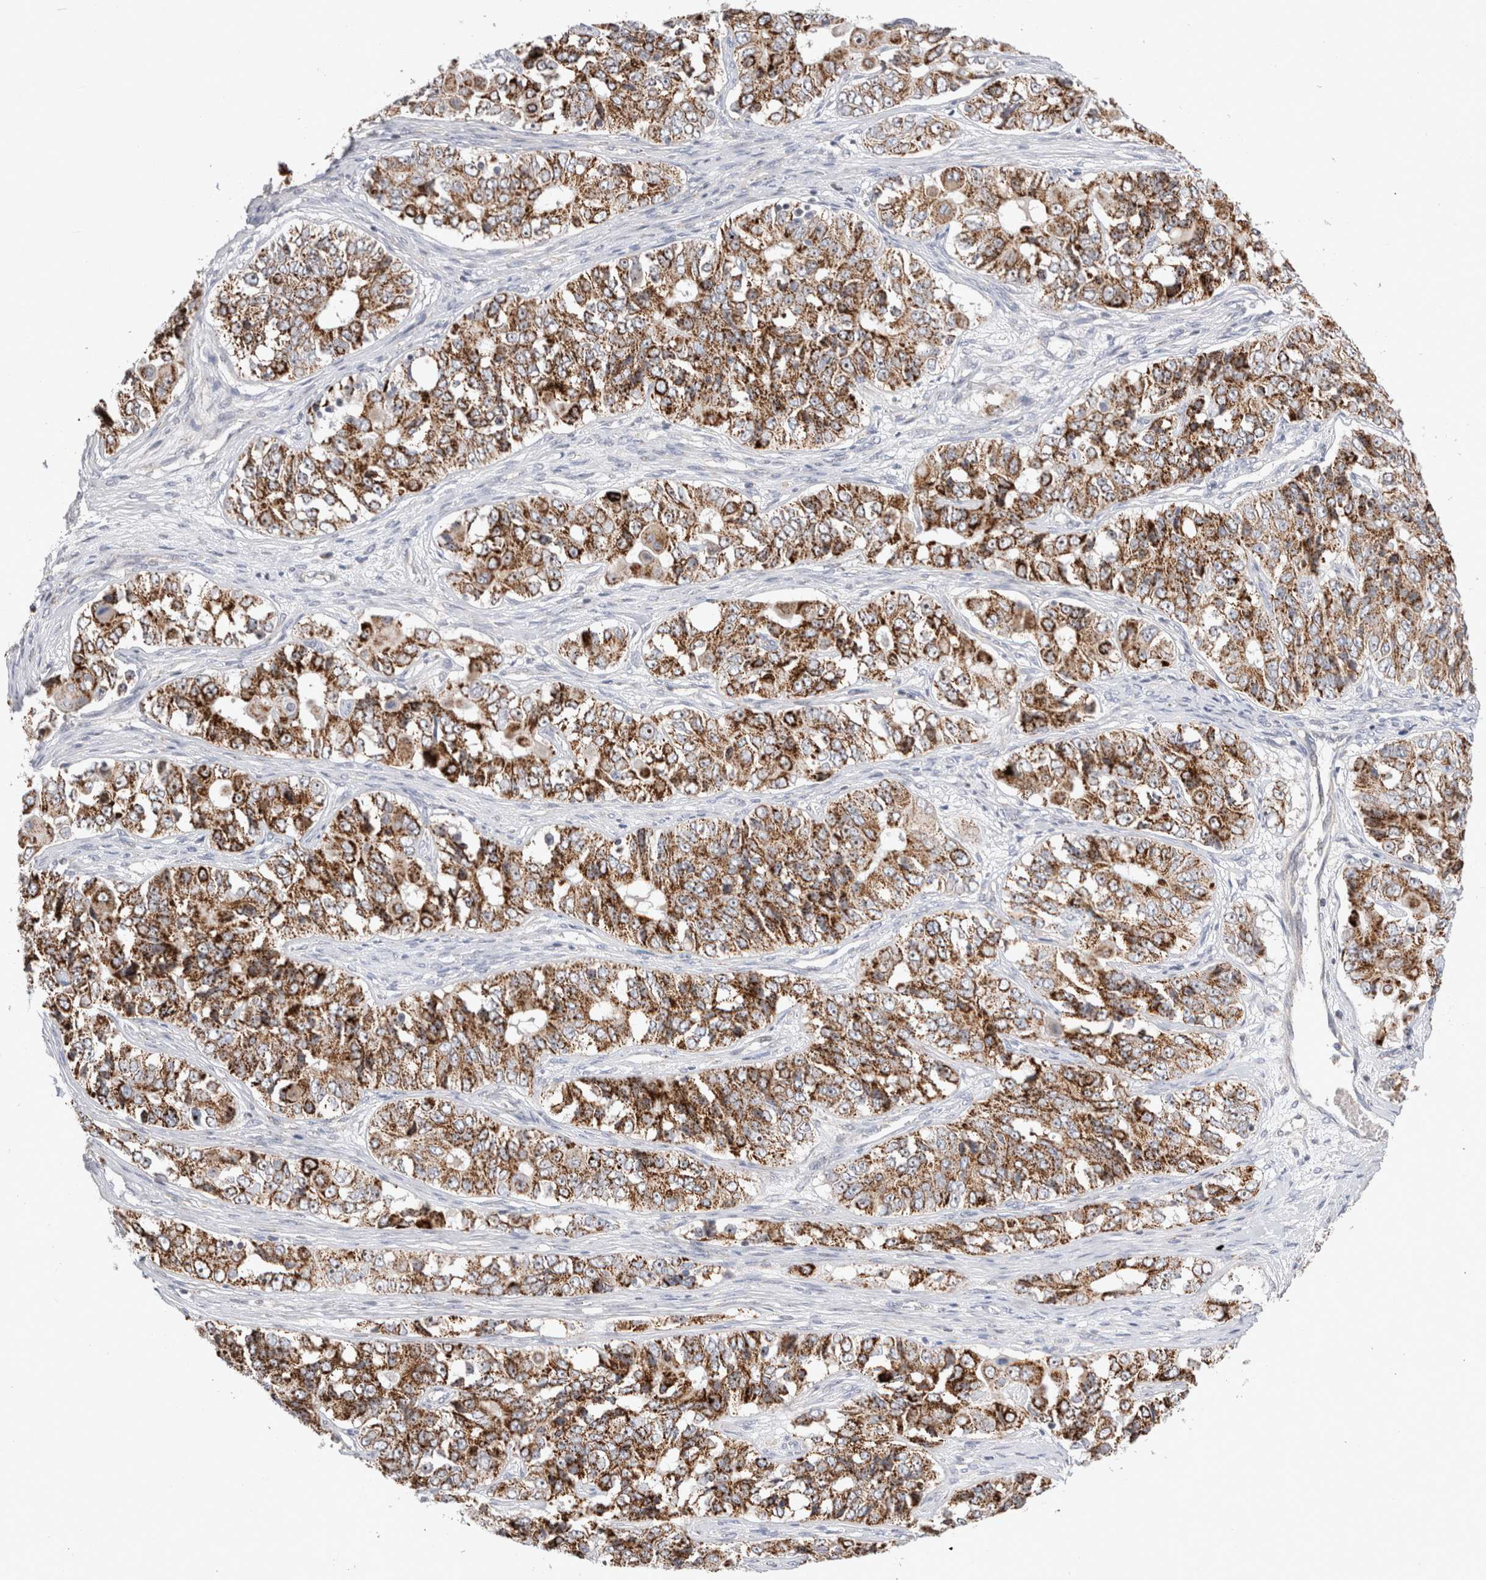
{"staining": {"intensity": "strong", "quantity": ">75%", "location": "cytoplasmic/membranous"}, "tissue": "ovarian cancer", "cell_type": "Tumor cells", "image_type": "cancer", "snomed": [{"axis": "morphology", "description": "Carcinoma, endometroid"}, {"axis": "topography", "description": "Ovary"}], "caption": "Tumor cells reveal strong cytoplasmic/membranous expression in approximately >75% of cells in ovarian endometroid carcinoma. Nuclei are stained in blue.", "gene": "CHADL", "patient": {"sex": "female", "age": 51}}